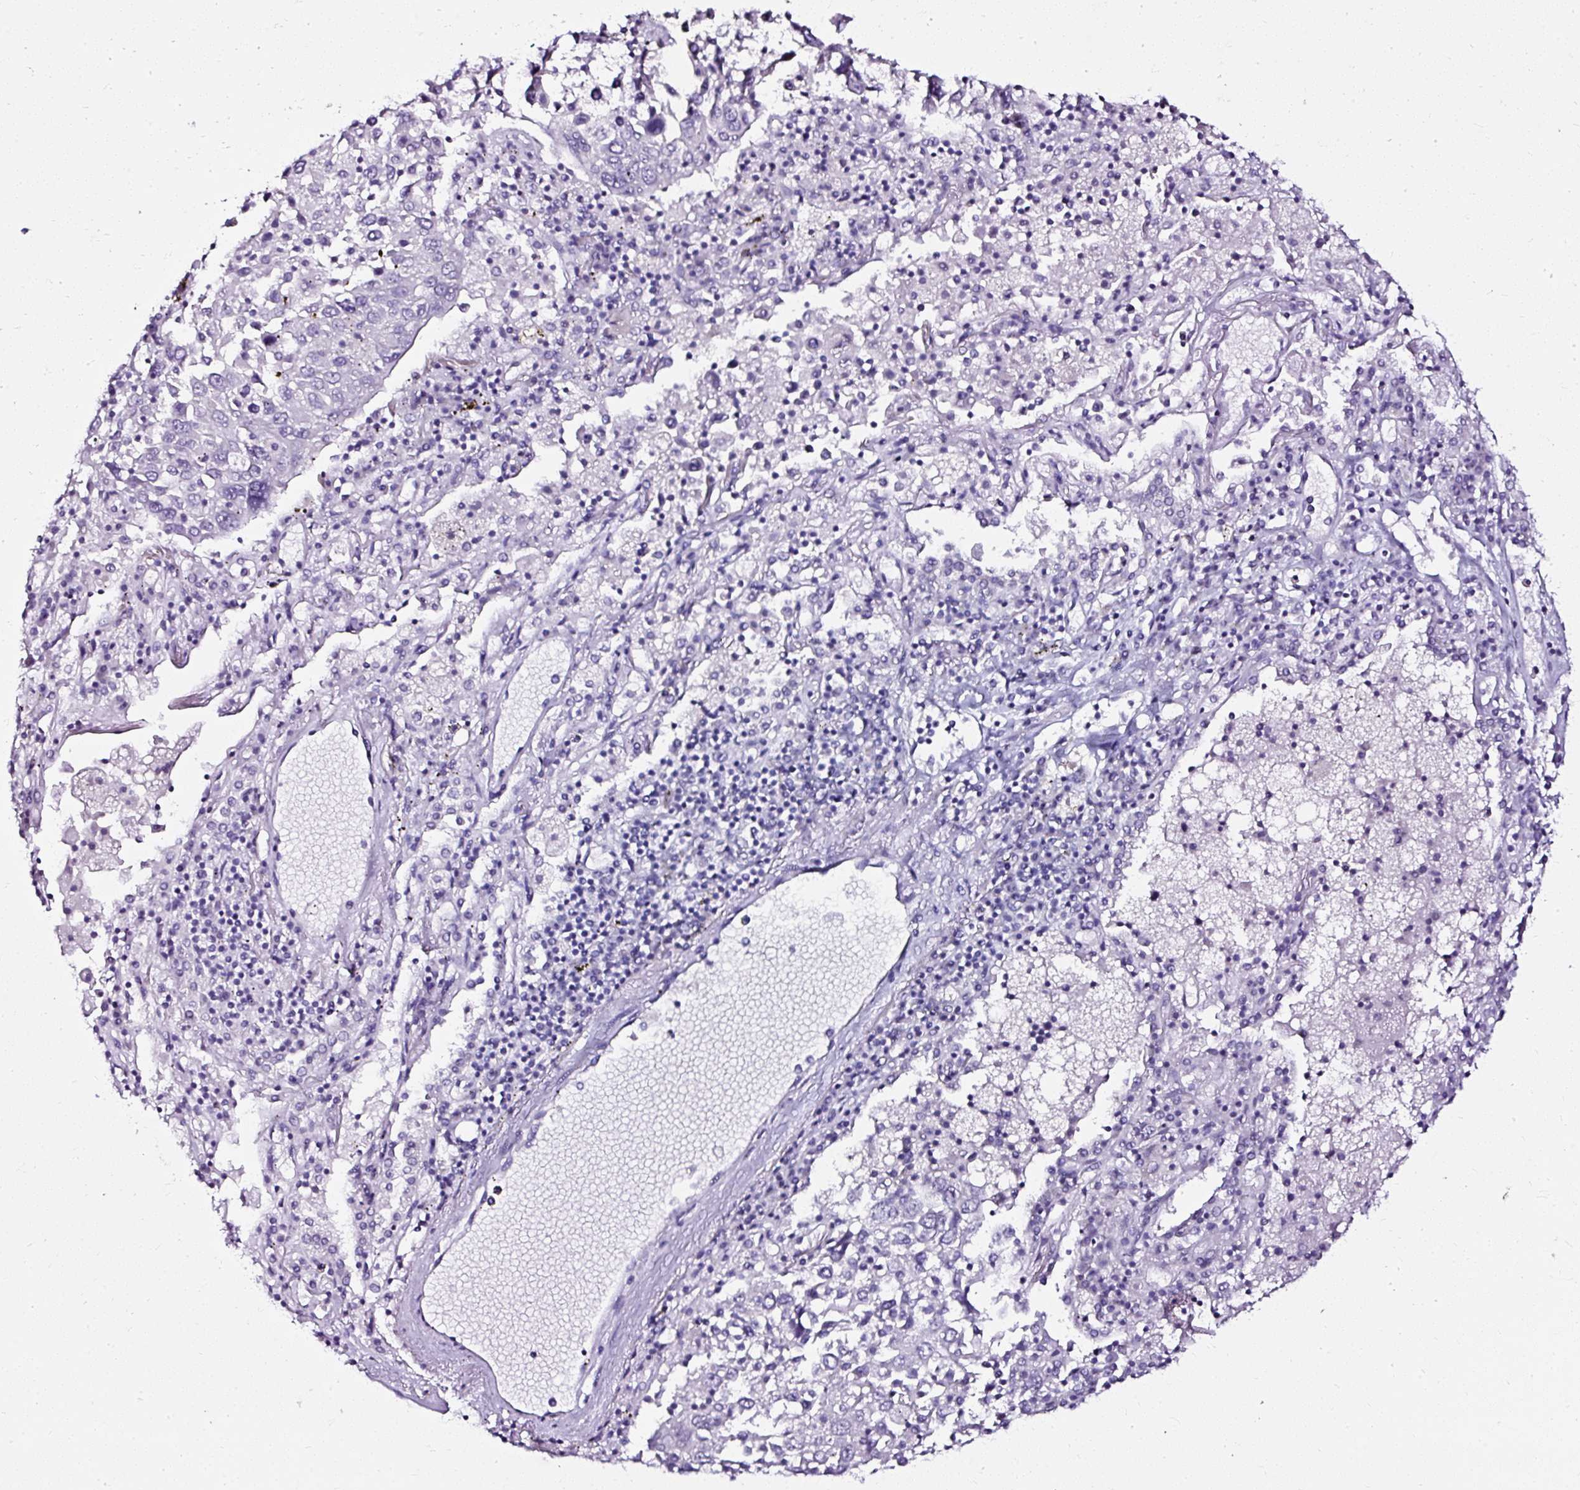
{"staining": {"intensity": "negative", "quantity": "none", "location": "none"}, "tissue": "lung cancer", "cell_type": "Tumor cells", "image_type": "cancer", "snomed": [{"axis": "morphology", "description": "Squamous cell carcinoma, NOS"}, {"axis": "topography", "description": "Lung"}], "caption": "Immunohistochemical staining of human lung cancer (squamous cell carcinoma) displays no significant staining in tumor cells.", "gene": "ATP2A1", "patient": {"sex": "male", "age": 65}}